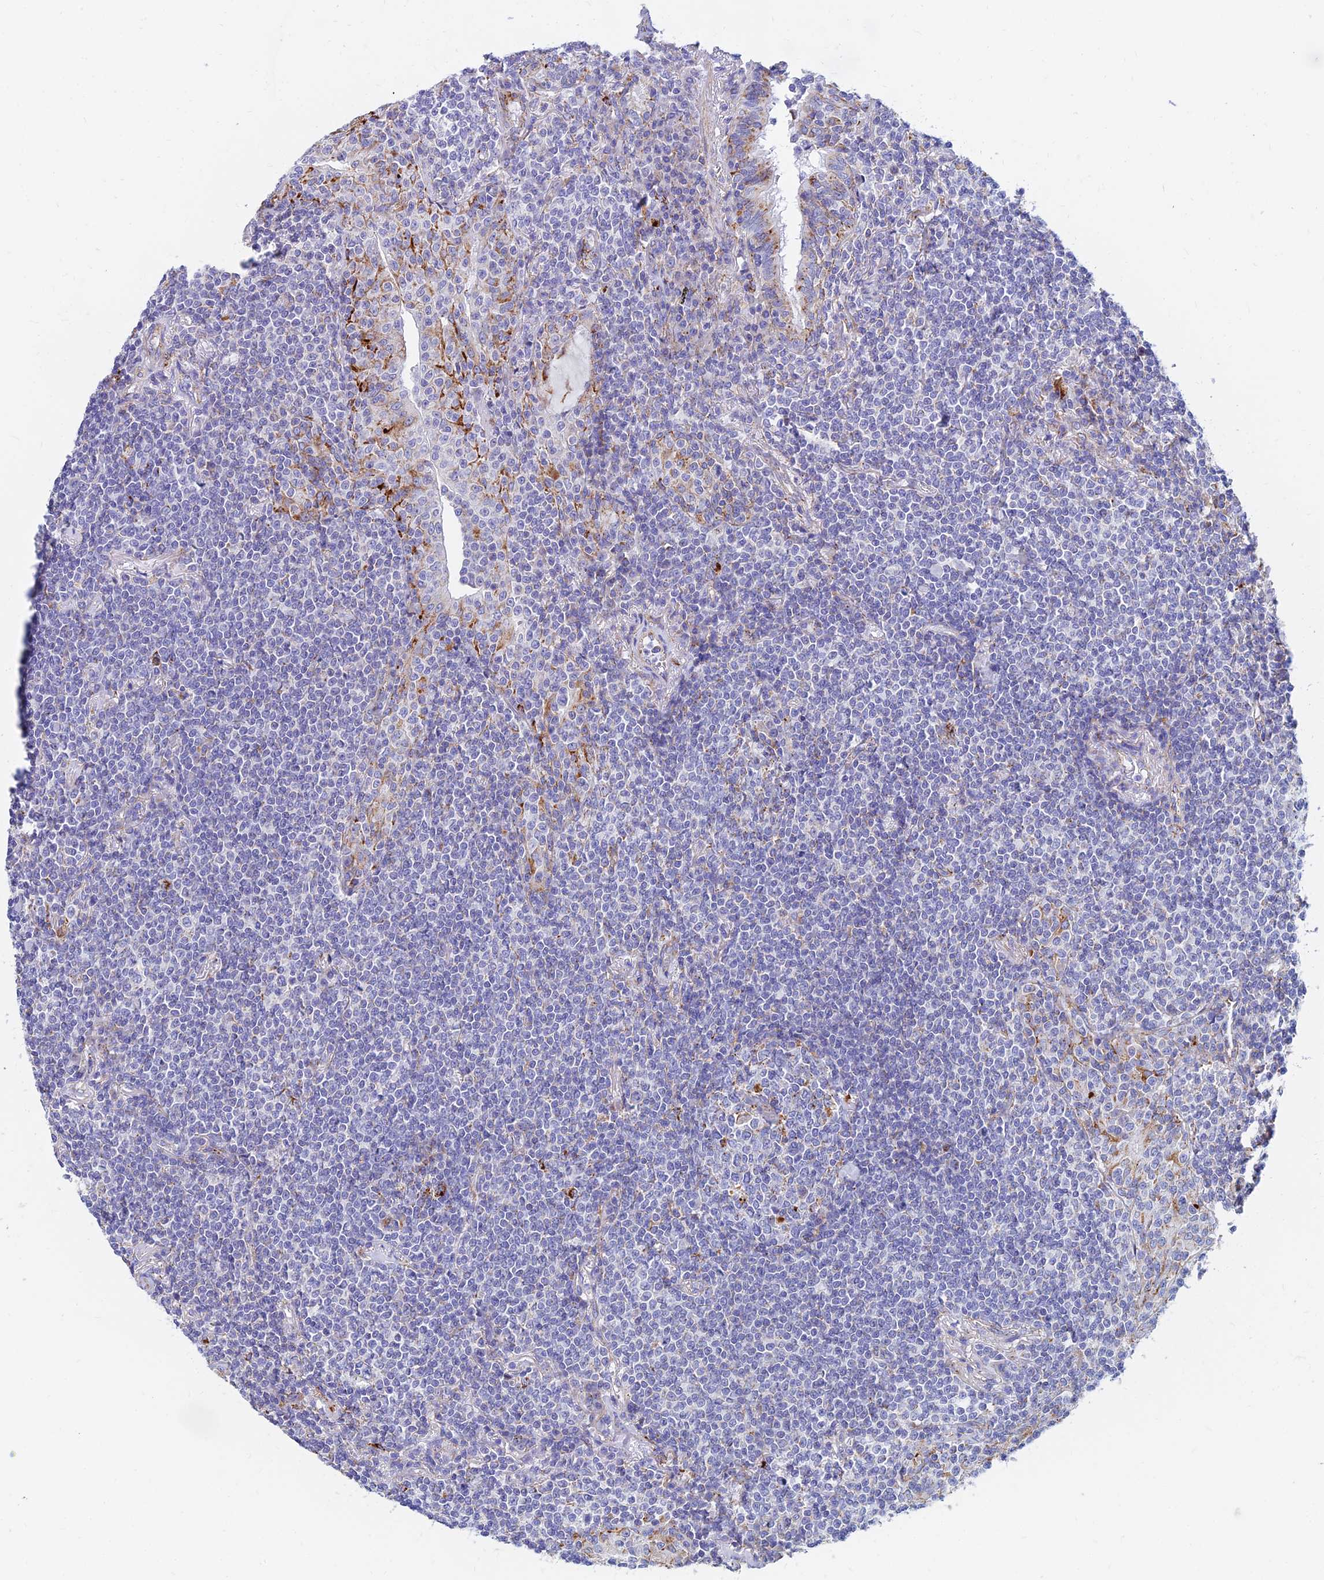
{"staining": {"intensity": "negative", "quantity": "none", "location": "none"}, "tissue": "lymphoma", "cell_type": "Tumor cells", "image_type": "cancer", "snomed": [{"axis": "morphology", "description": "Malignant lymphoma, non-Hodgkin's type, Low grade"}, {"axis": "topography", "description": "Lung"}], "caption": "This is an IHC histopathology image of human lymphoma. There is no positivity in tumor cells.", "gene": "SPNS1", "patient": {"sex": "female", "age": 71}}